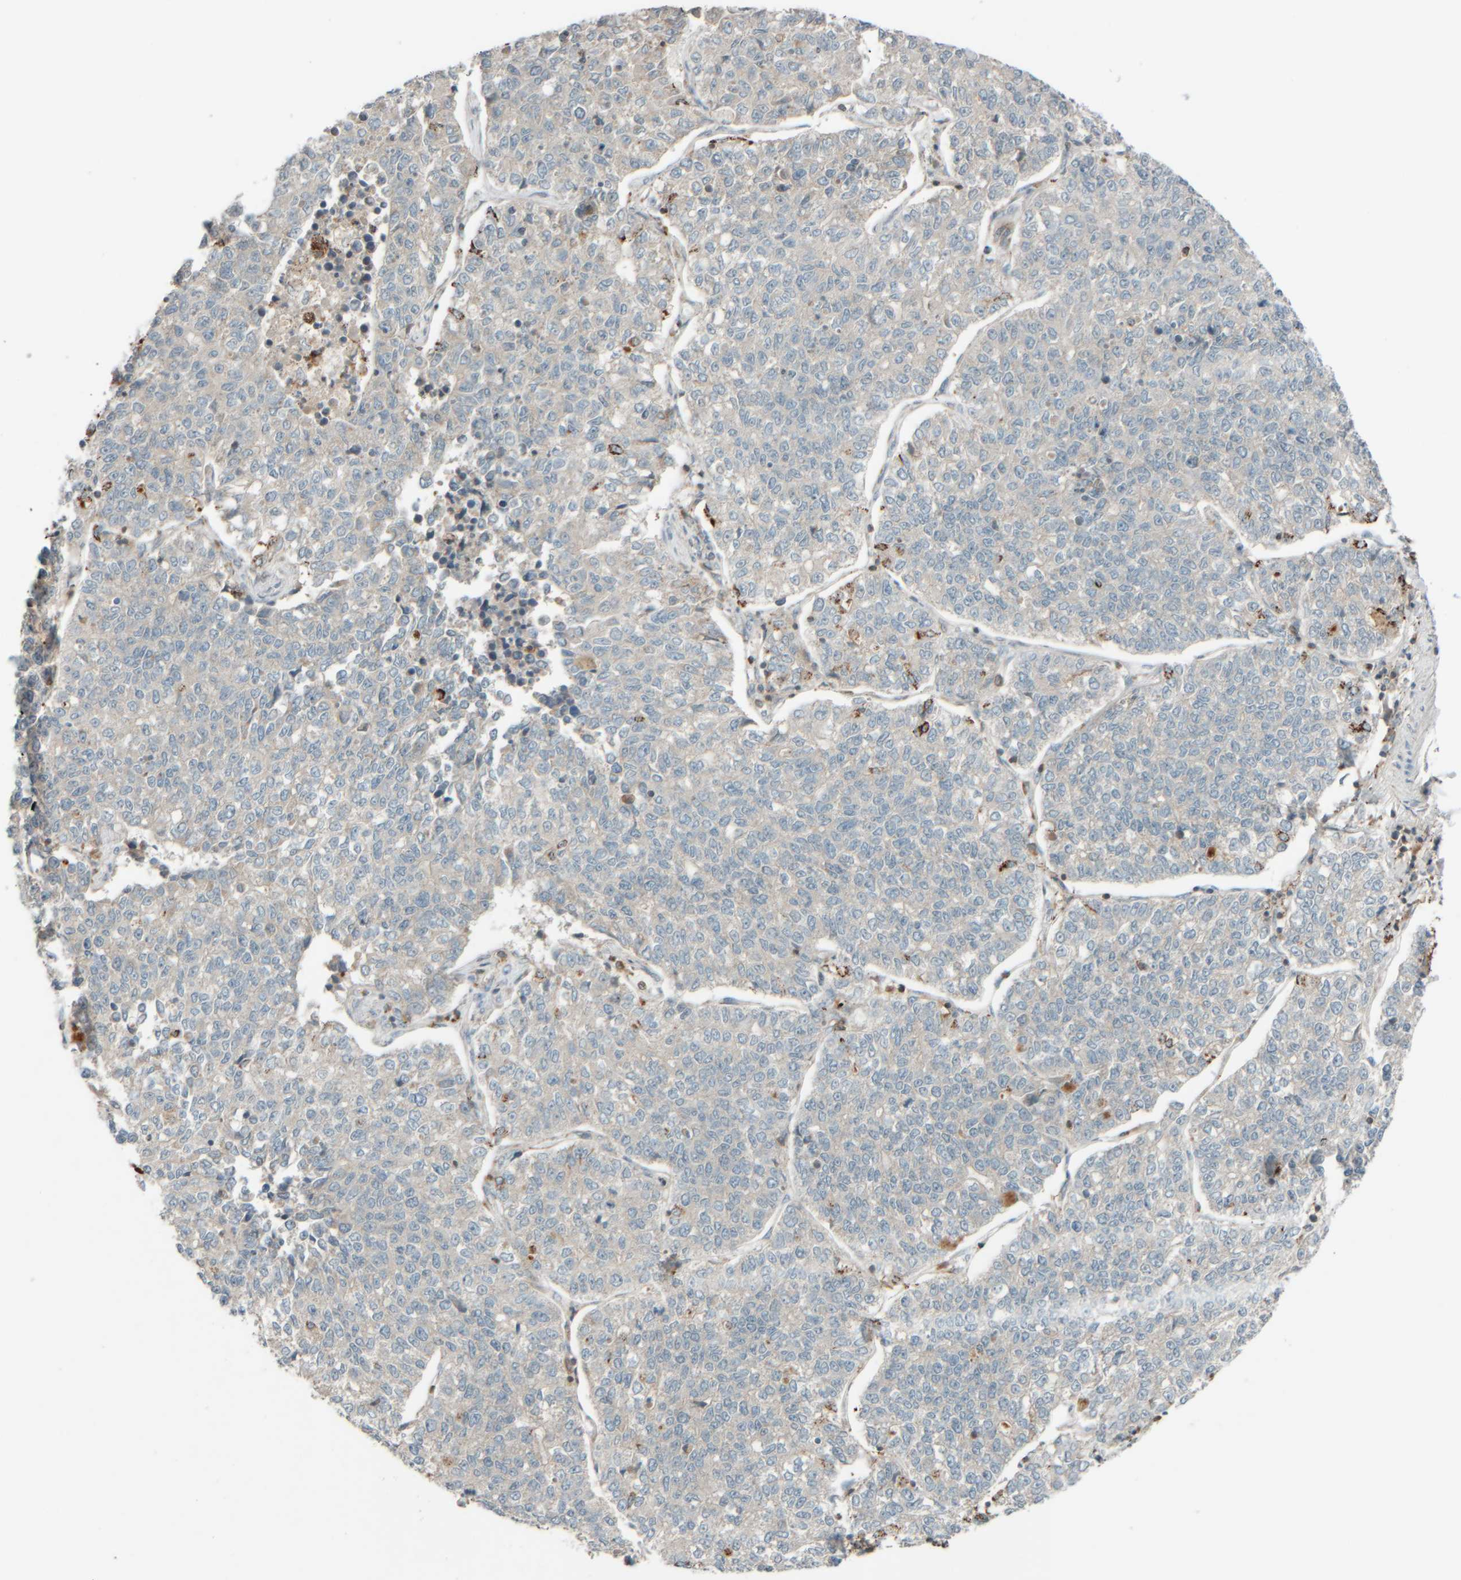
{"staining": {"intensity": "negative", "quantity": "none", "location": "none"}, "tissue": "lung cancer", "cell_type": "Tumor cells", "image_type": "cancer", "snomed": [{"axis": "morphology", "description": "Adenocarcinoma, NOS"}, {"axis": "topography", "description": "Lung"}], "caption": "DAB immunohistochemical staining of human lung cancer (adenocarcinoma) shows no significant expression in tumor cells.", "gene": "SPAG5", "patient": {"sex": "male", "age": 49}}